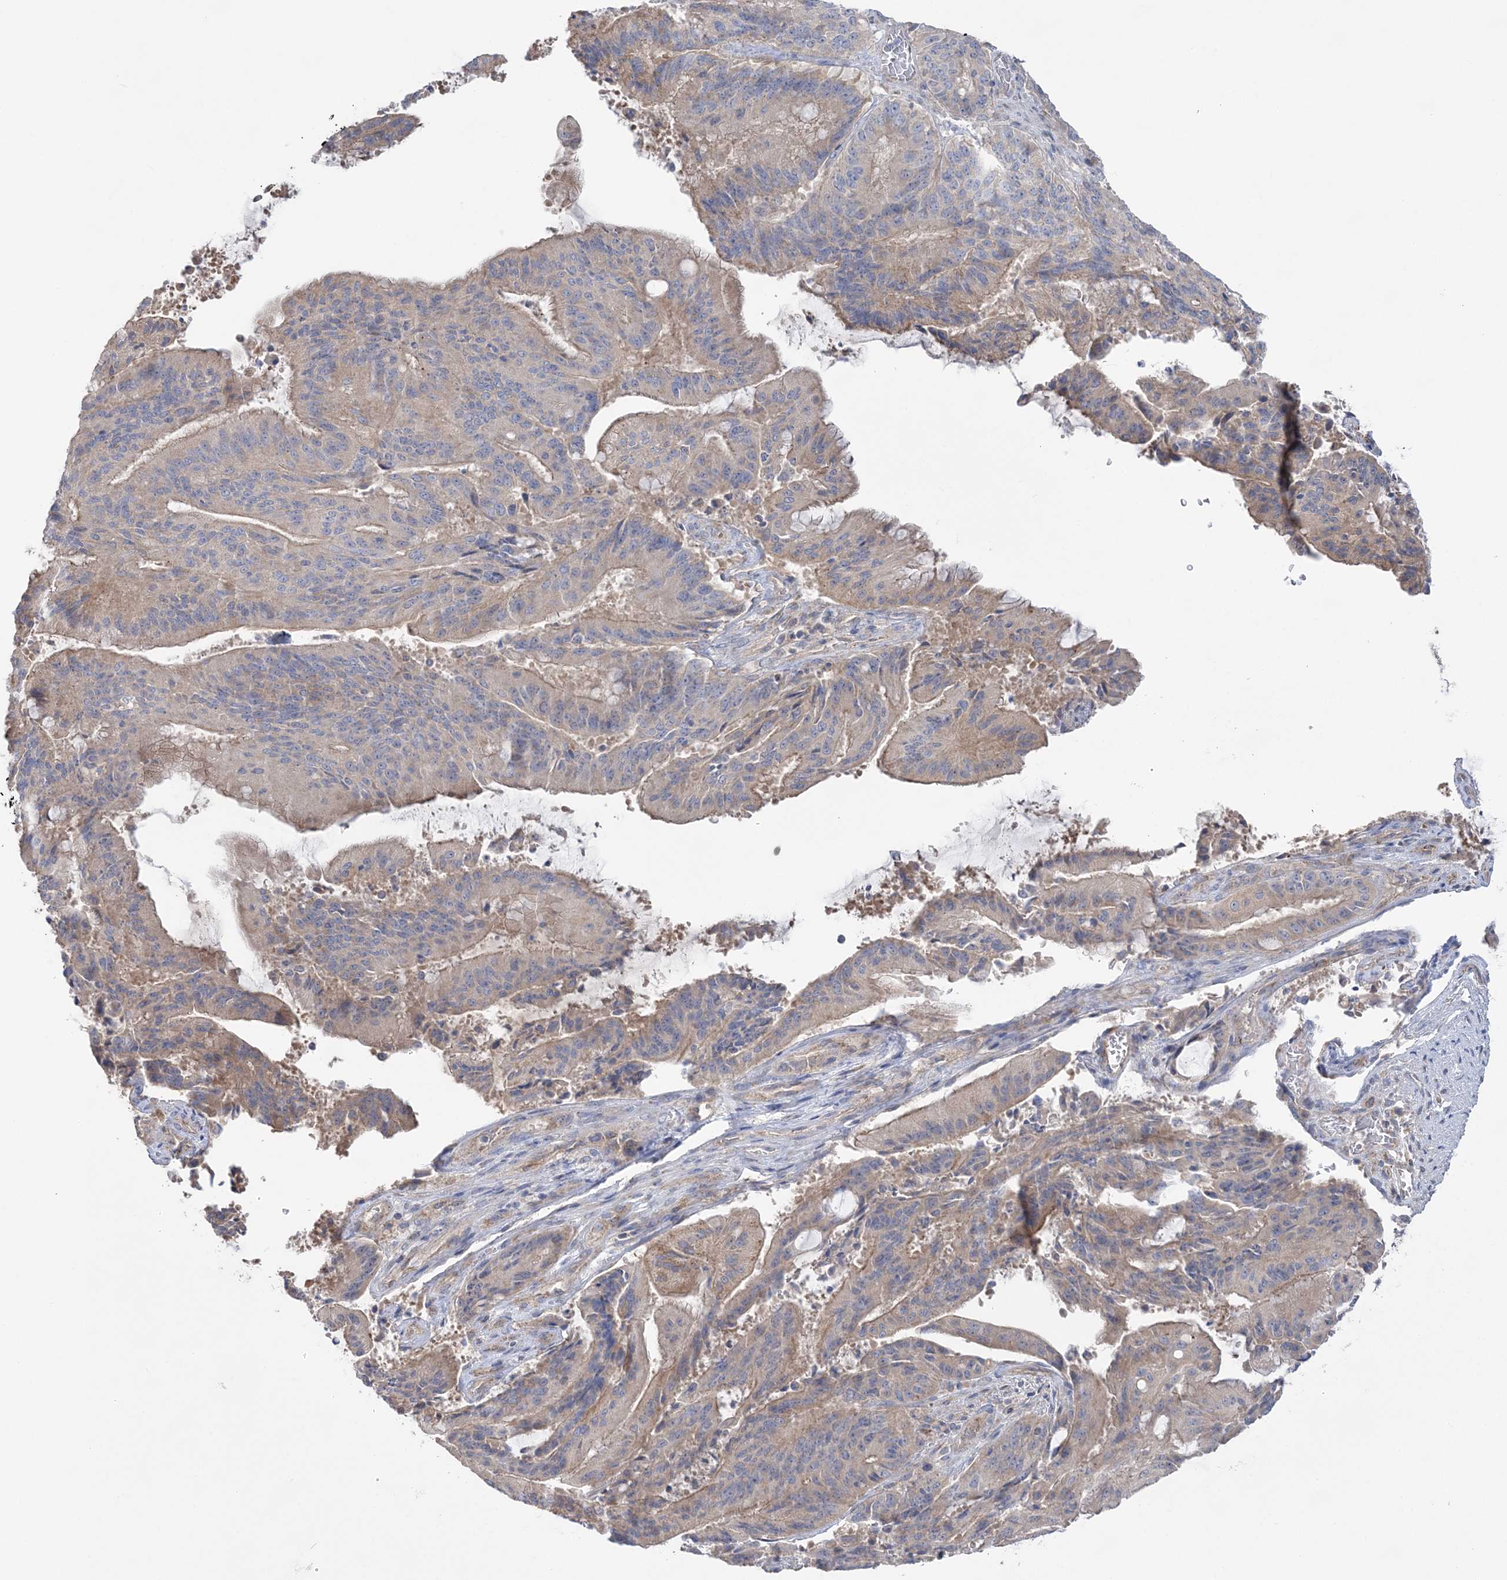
{"staining": {"intensity": "weak", "quantity": ">75%", "location": "cytoplasmic/membranous"}, "tissue": "liver cancer", "cell_type": "Tumor cells", "image_type": "cancer", "snomed": [{"axis": "morphology", "description": "Normal tissue, NOS"}, {"axis": "morphology", "description": "Cholangiocarcinoma"}, {"axis": "topography", "description": "Liver"}, {"axis": "topography", "description": "Peripheral nerve tissue"}], "caption": "Cholangiocarcinoma (liver) was stained to show a protein in brown. There is low levels of weak cytoplasmic/membranous staining in about >75% of tumor cells.", "gene": "MMADHC", "patient": {"sex": "female", "age": 73}}